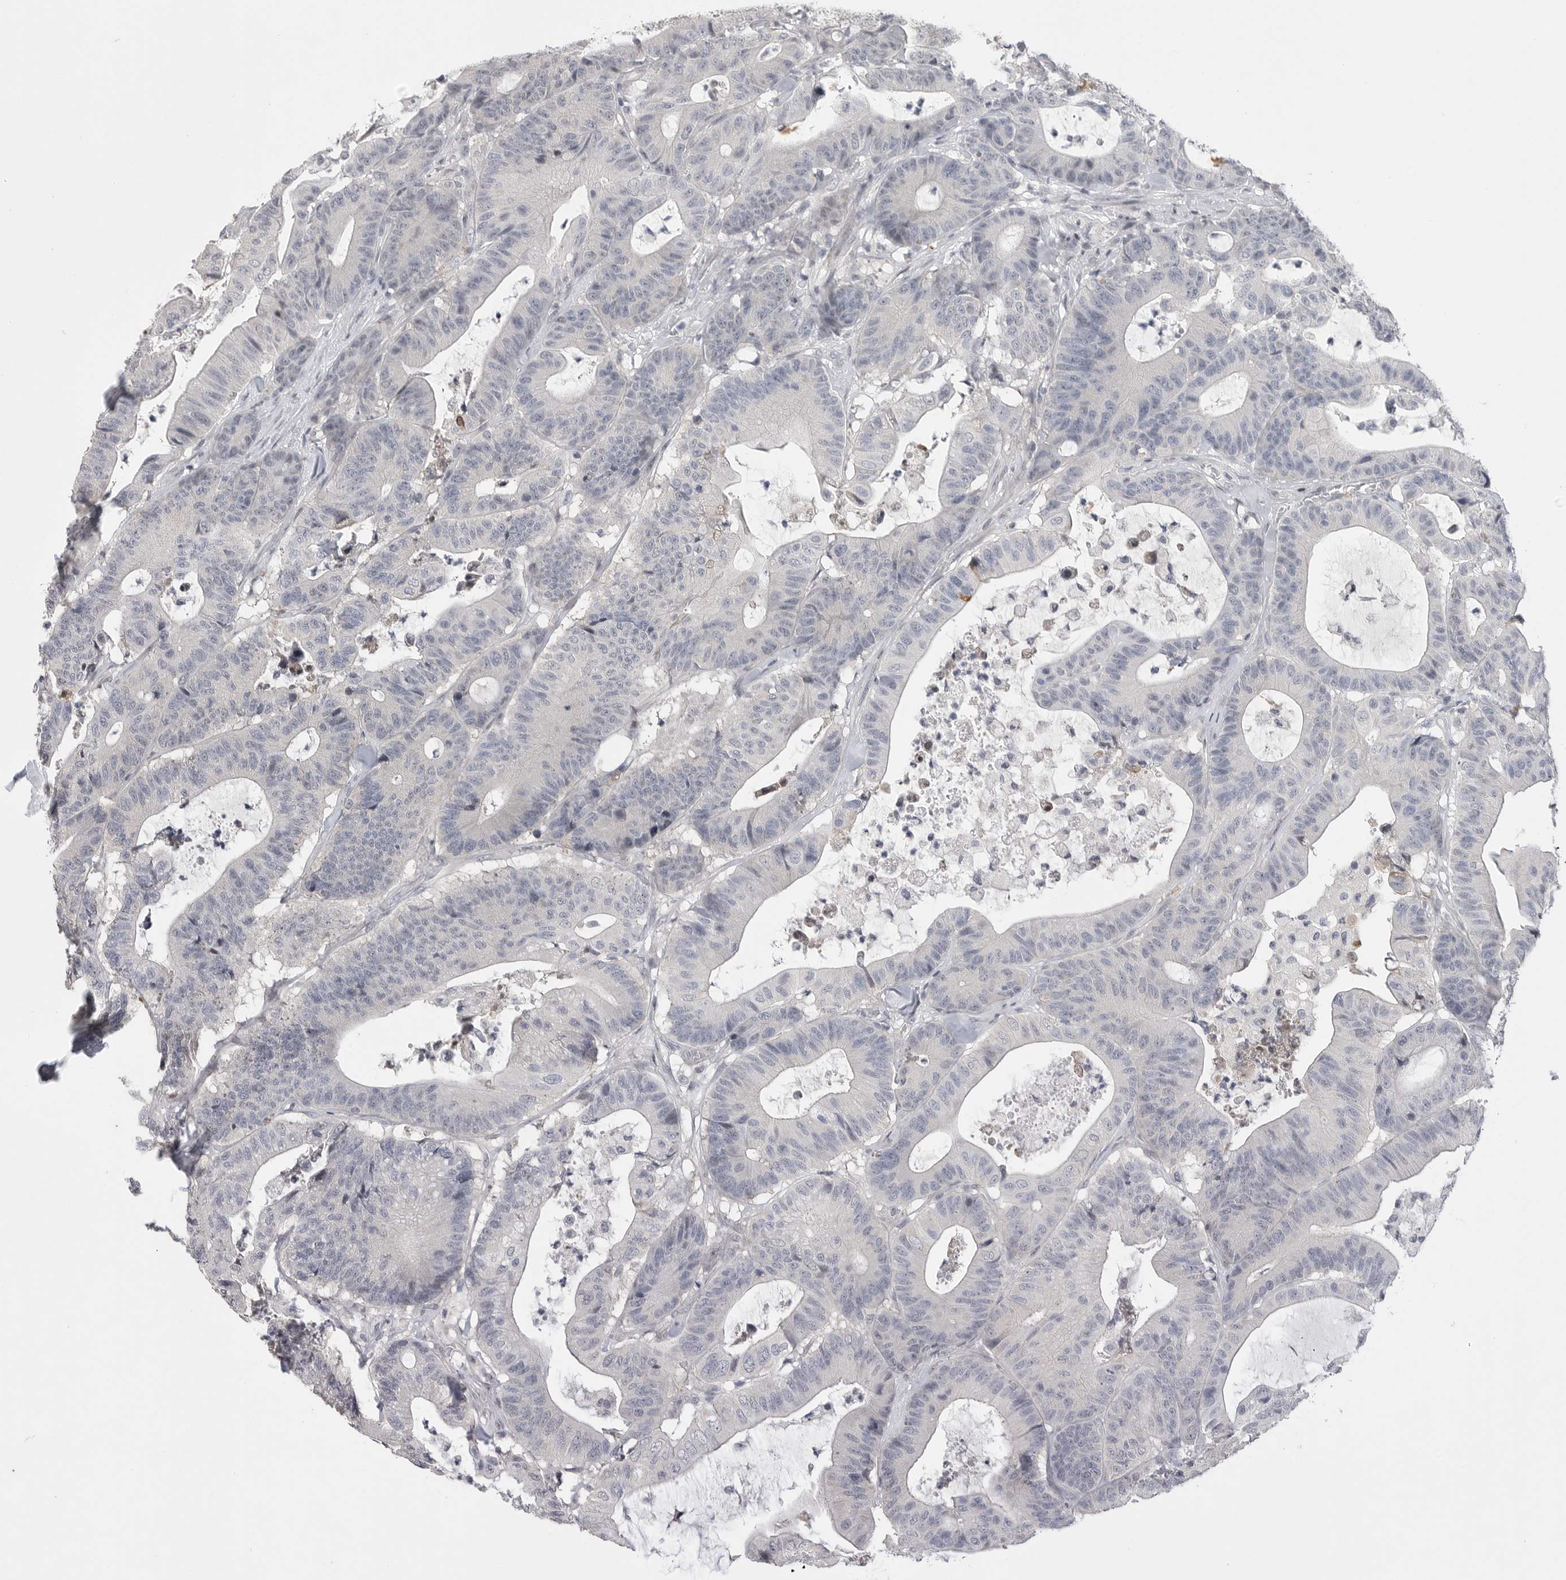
{"staining": {"intensity": "negative", "quantity": "none", "location": "none"}, "tissue": "colorectal cancer", "cell_type": "Tumor cells", "image_type": "cancer", "snomed": [{"axis": "morphology", "description": "Adenocarcinoma, NOS"}, {"axis": "topography", "description": "Colon"}], "caption": "Immunohistochemistry (IHC) image of neoplastic tissue: colorectal cancer stained with DAB exhibits no significant protein positivity in tumor cells.", "gene": "FBXO43", "patient": {"sex": "female", "age": 84}}